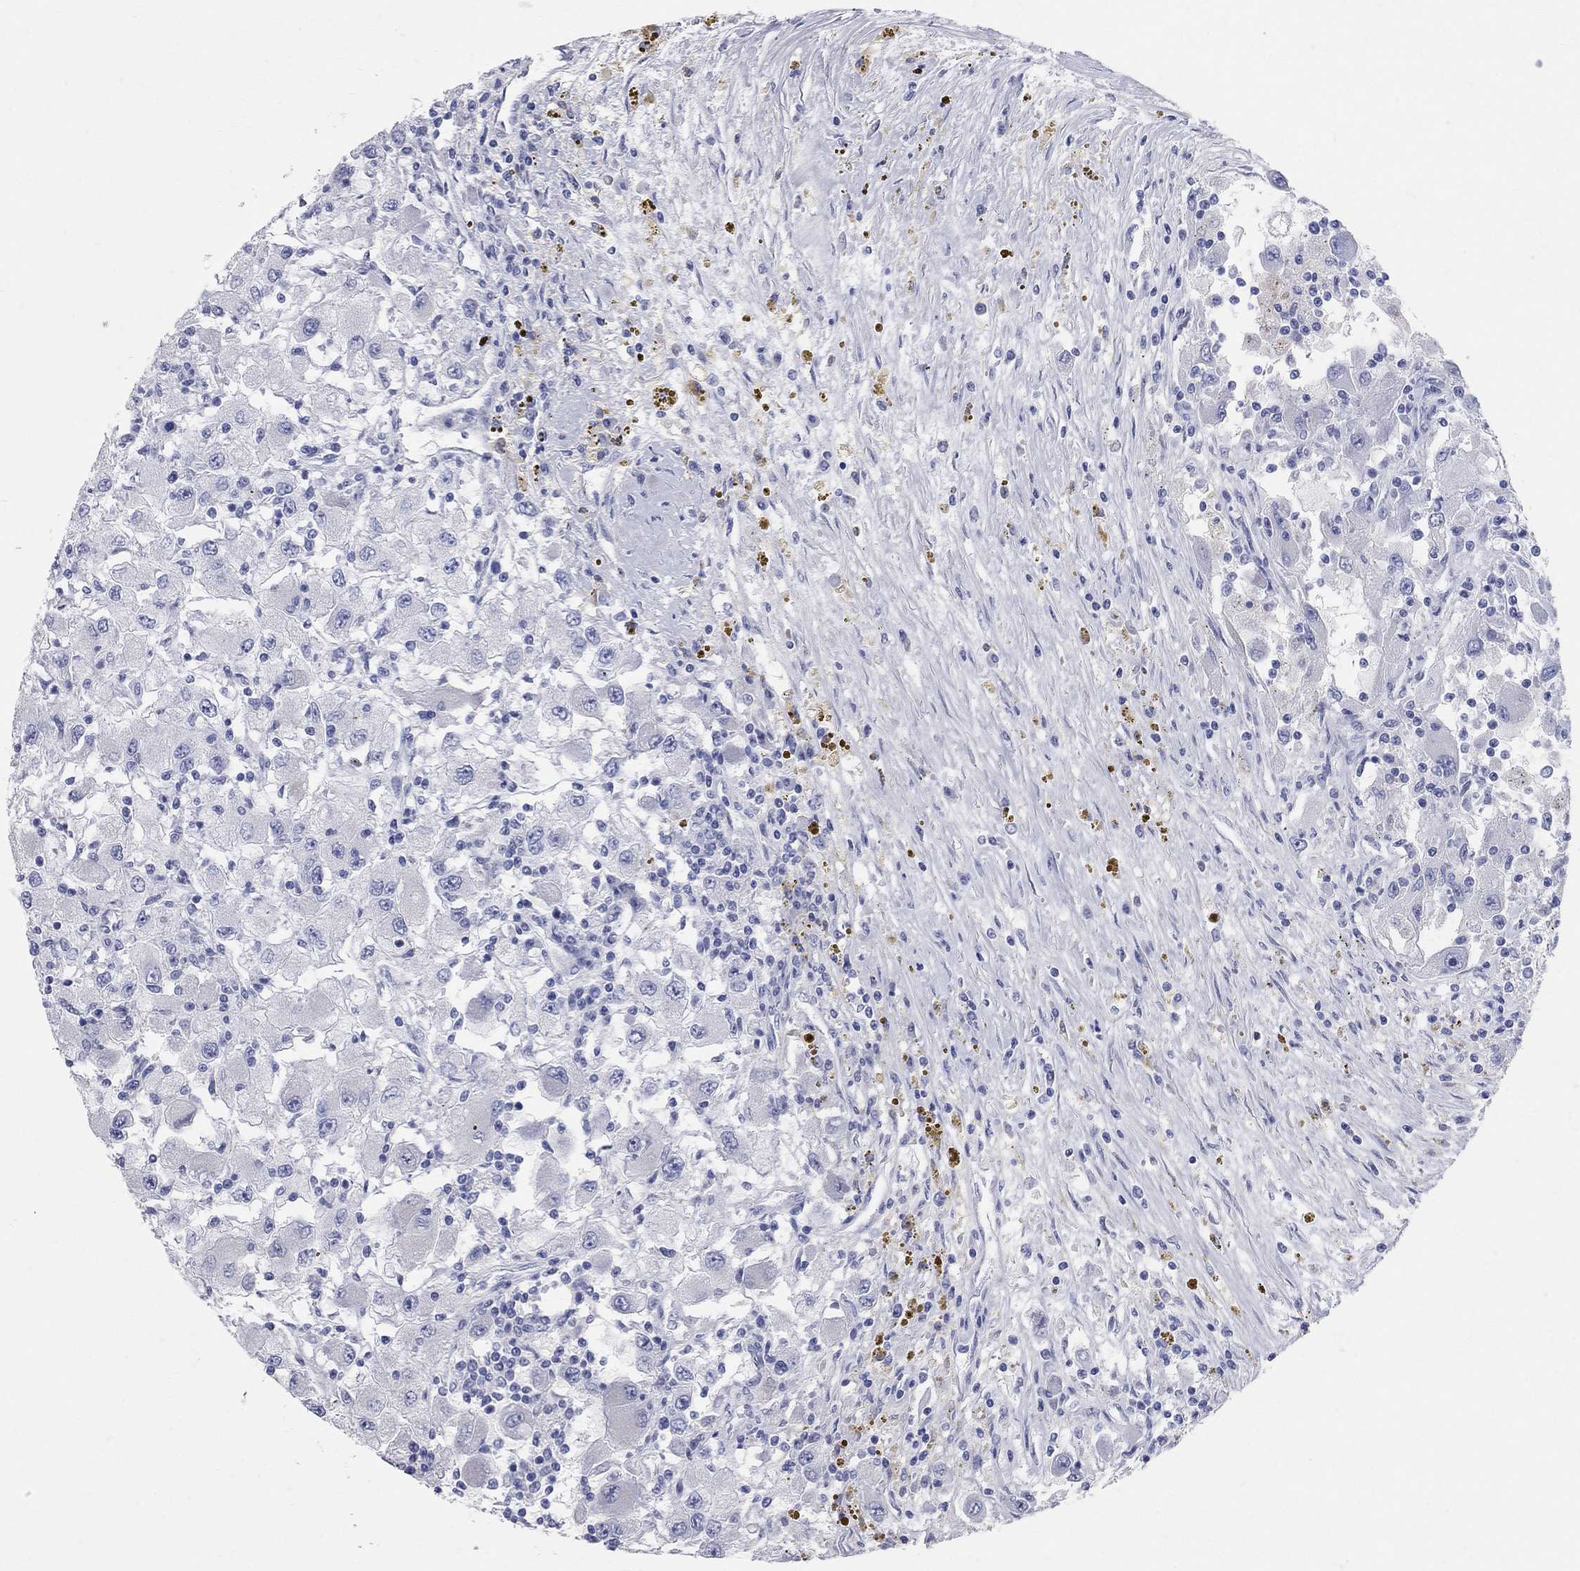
{"staining": {"intensity": "negative", "quantity": "none", "location": "none"}, "tissue": "renal cancer", "cell_type": "Tumor cells", "image_type": "cancer", "snomed": [{"axis": "morphology", "description": "Adenocarcinoma, NOS"}, {"axis": "topography", "description": "Kidney"}], "caption": "Immunohistochemistry (IHC) photomicrograph of human adenocarcinoma (renal) stained for a protein (brown), which shows no expression in tumor cells. (DAB (3,3'-diaminobenzidine) immunohistochemistry (IHC), high magnification).", "gene": "AOX1", "patient": {"sex": "female", "age": 67}}